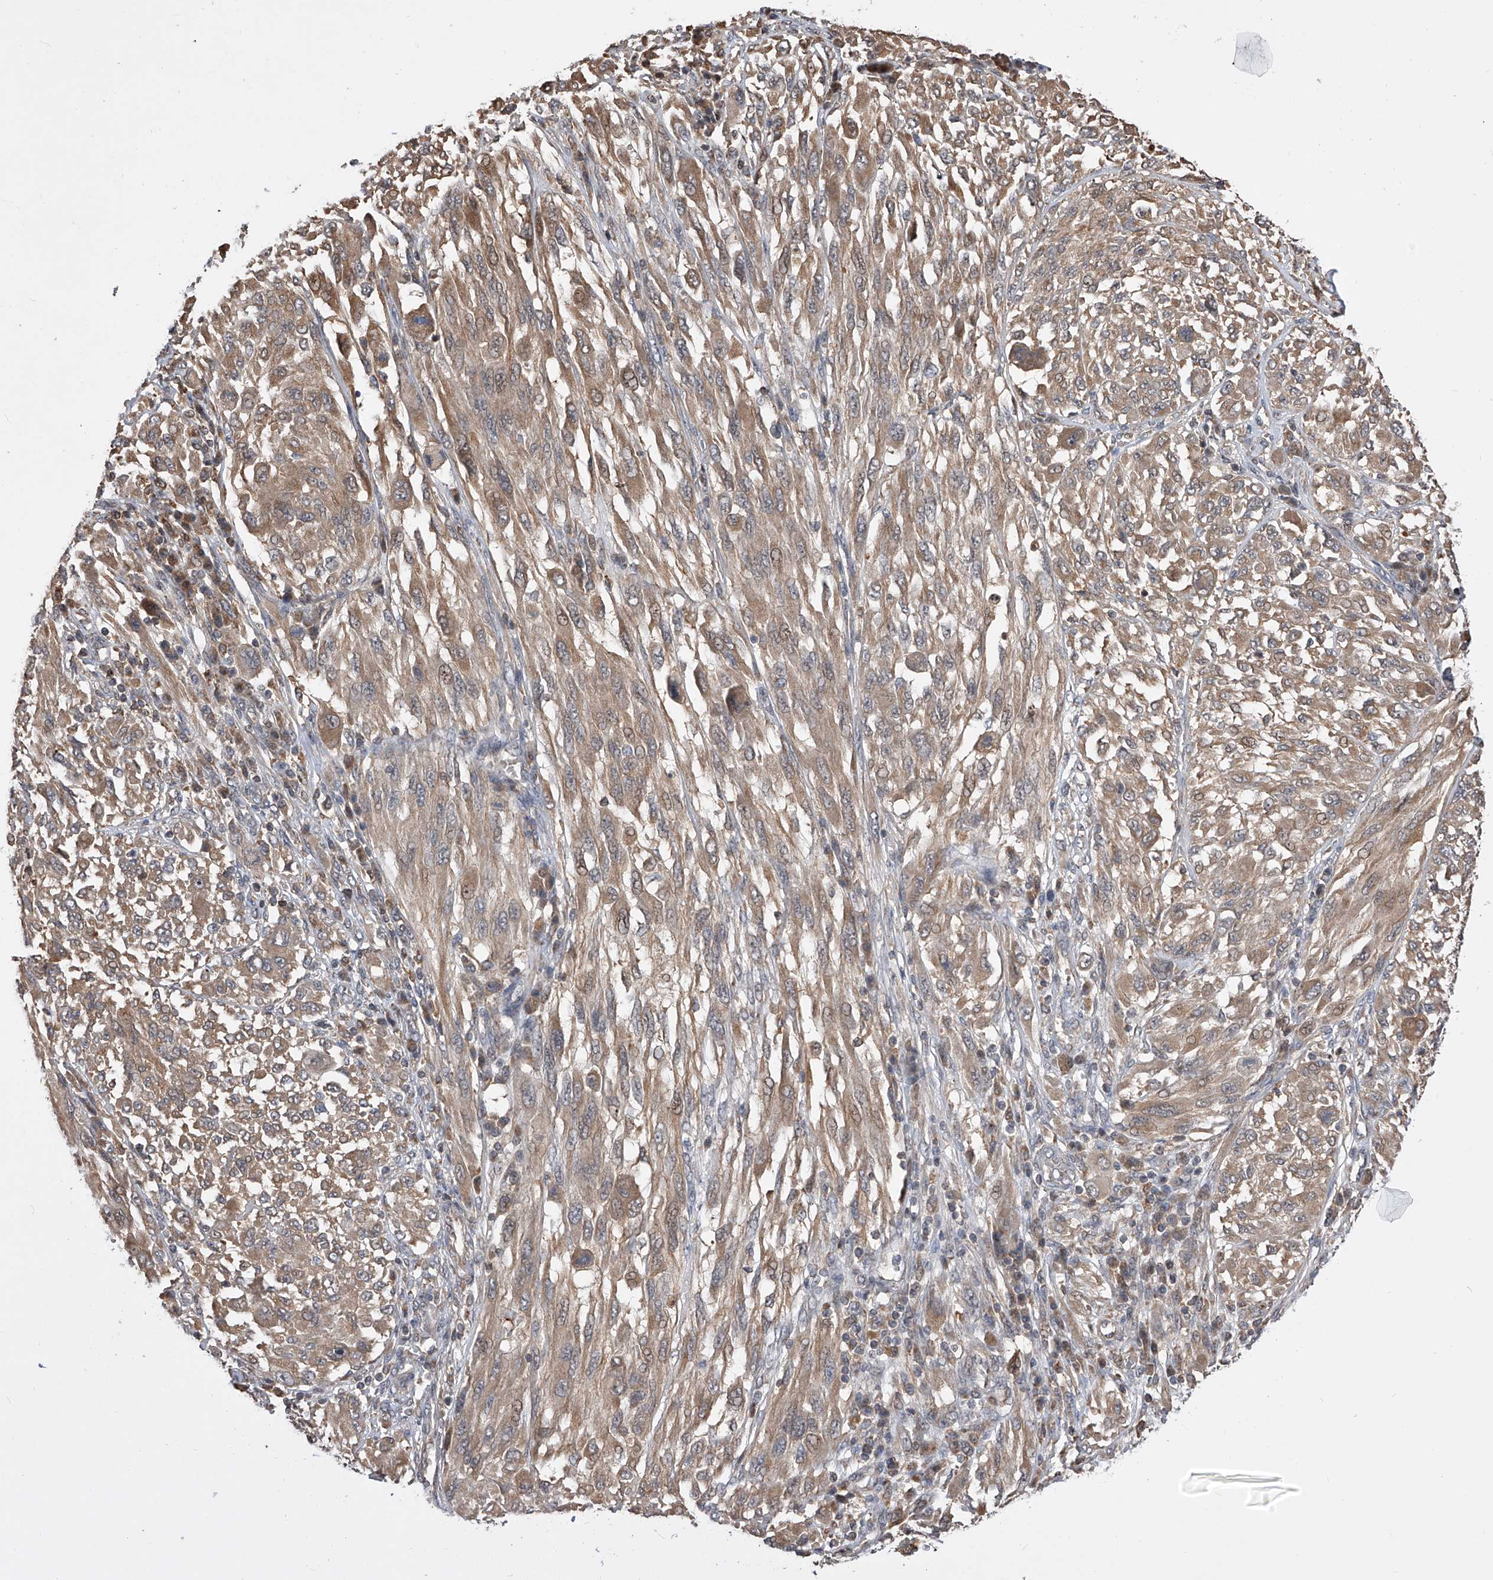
{"staining": {"intensity": "weak", "quantity": ">75%", "location": "cytoplasmic/membranous"}, "tissue": "melanoma", "cell_type": "Tumor cells", "image_type": "cancer", "snomed": [{"axis": "morphology", "description": "Malignant melanoma, NOS"}, {"axis": "topography", "description": "Skin"}], "caption": "Brown immunohistochemical staining in human melanoma shows weak cytoplasmic/membranous expression in about >75% of tumor cells.", "gene": "GMDS", "patient": {"sex": "female", "age": 91}}